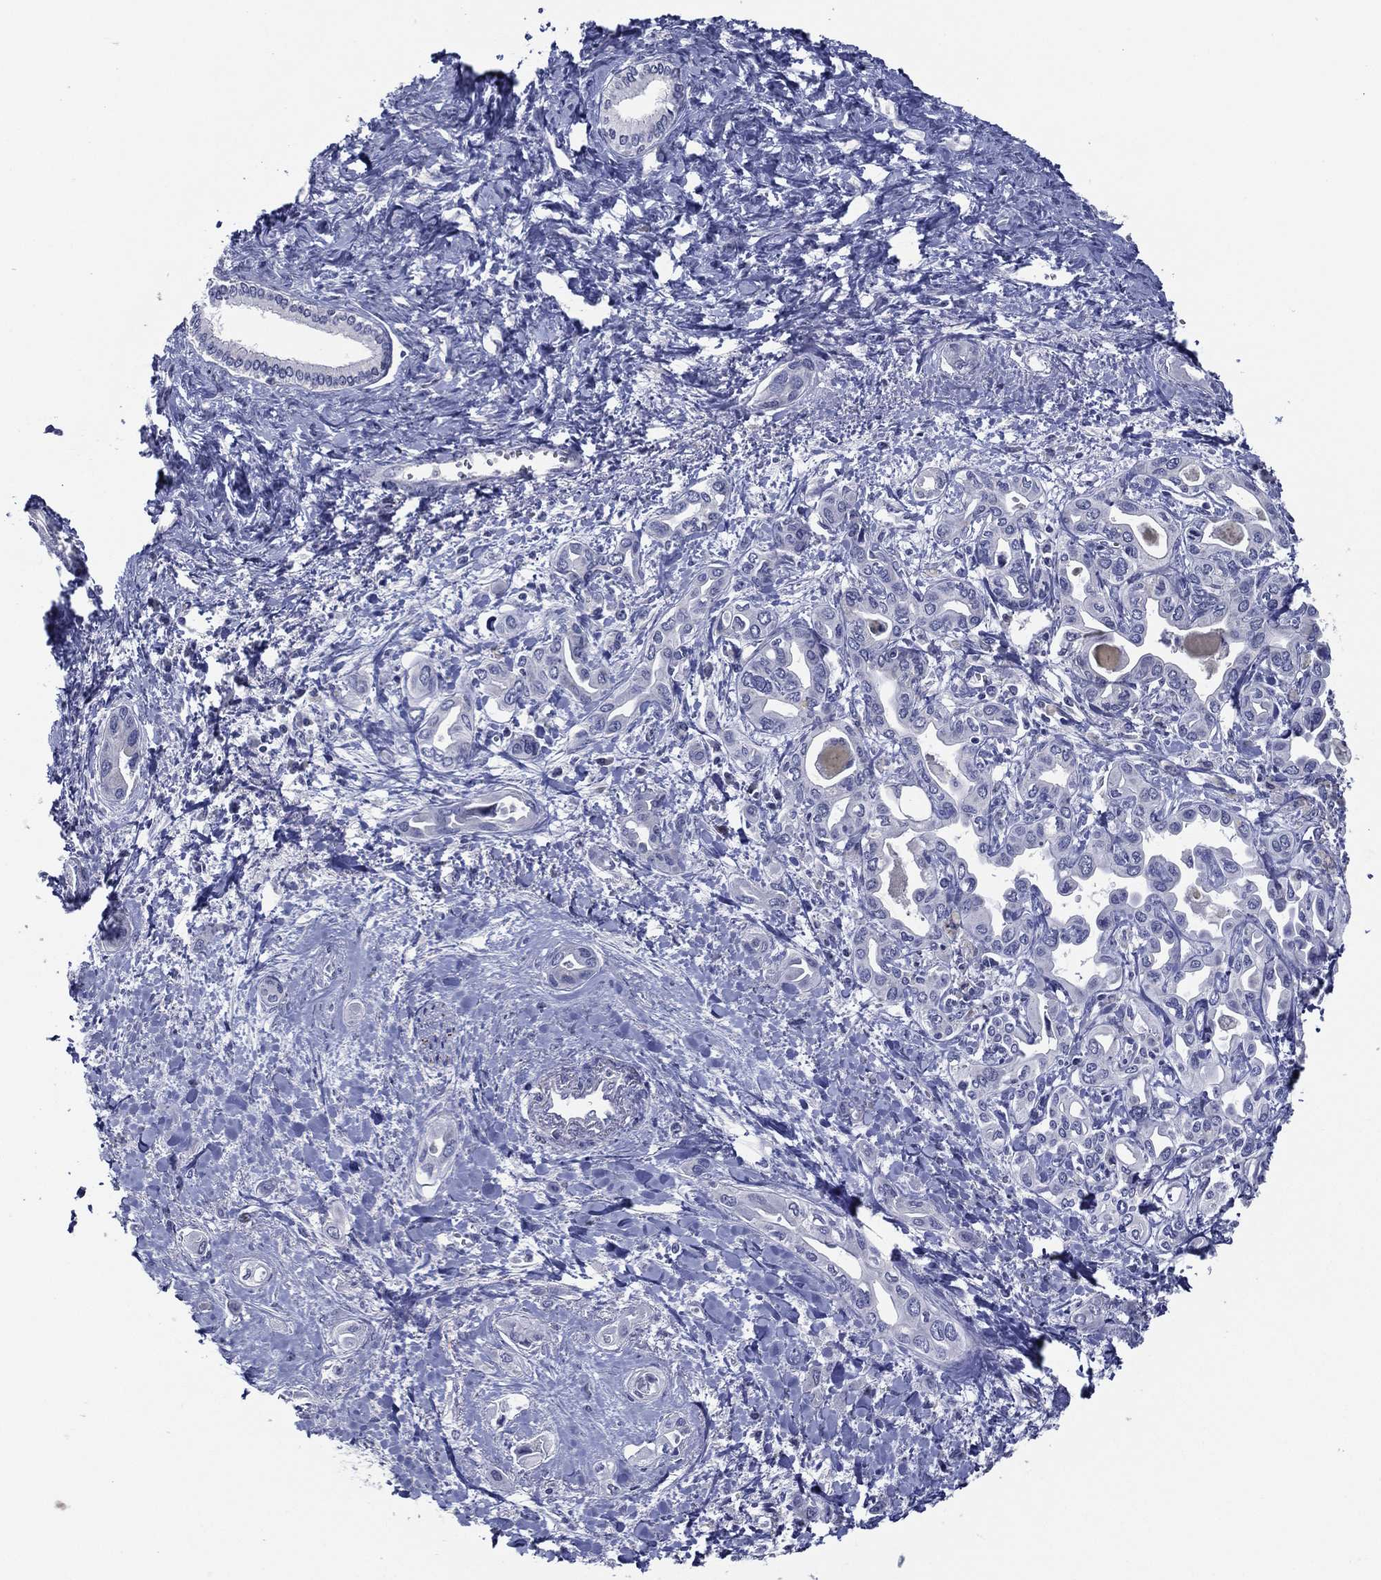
{"staining": {"intensity": "negative", "quantity": "none", "location": "none"}, "tissue": "liver cancer", "cell_type": "Tumor cells", "image_type": "cancer", "snomed": [{"axis": "morphology", "description": "Cholangiocarcinoma"}, {"axis": "topography", "description": "Liver"}], "caption": "IHC micrograph of liver cancer stained for a protein (brown), which reveals no staining in tumor cells.", "gene": "SLC13A4", "patient": {"sex": "female", "age": 64}}